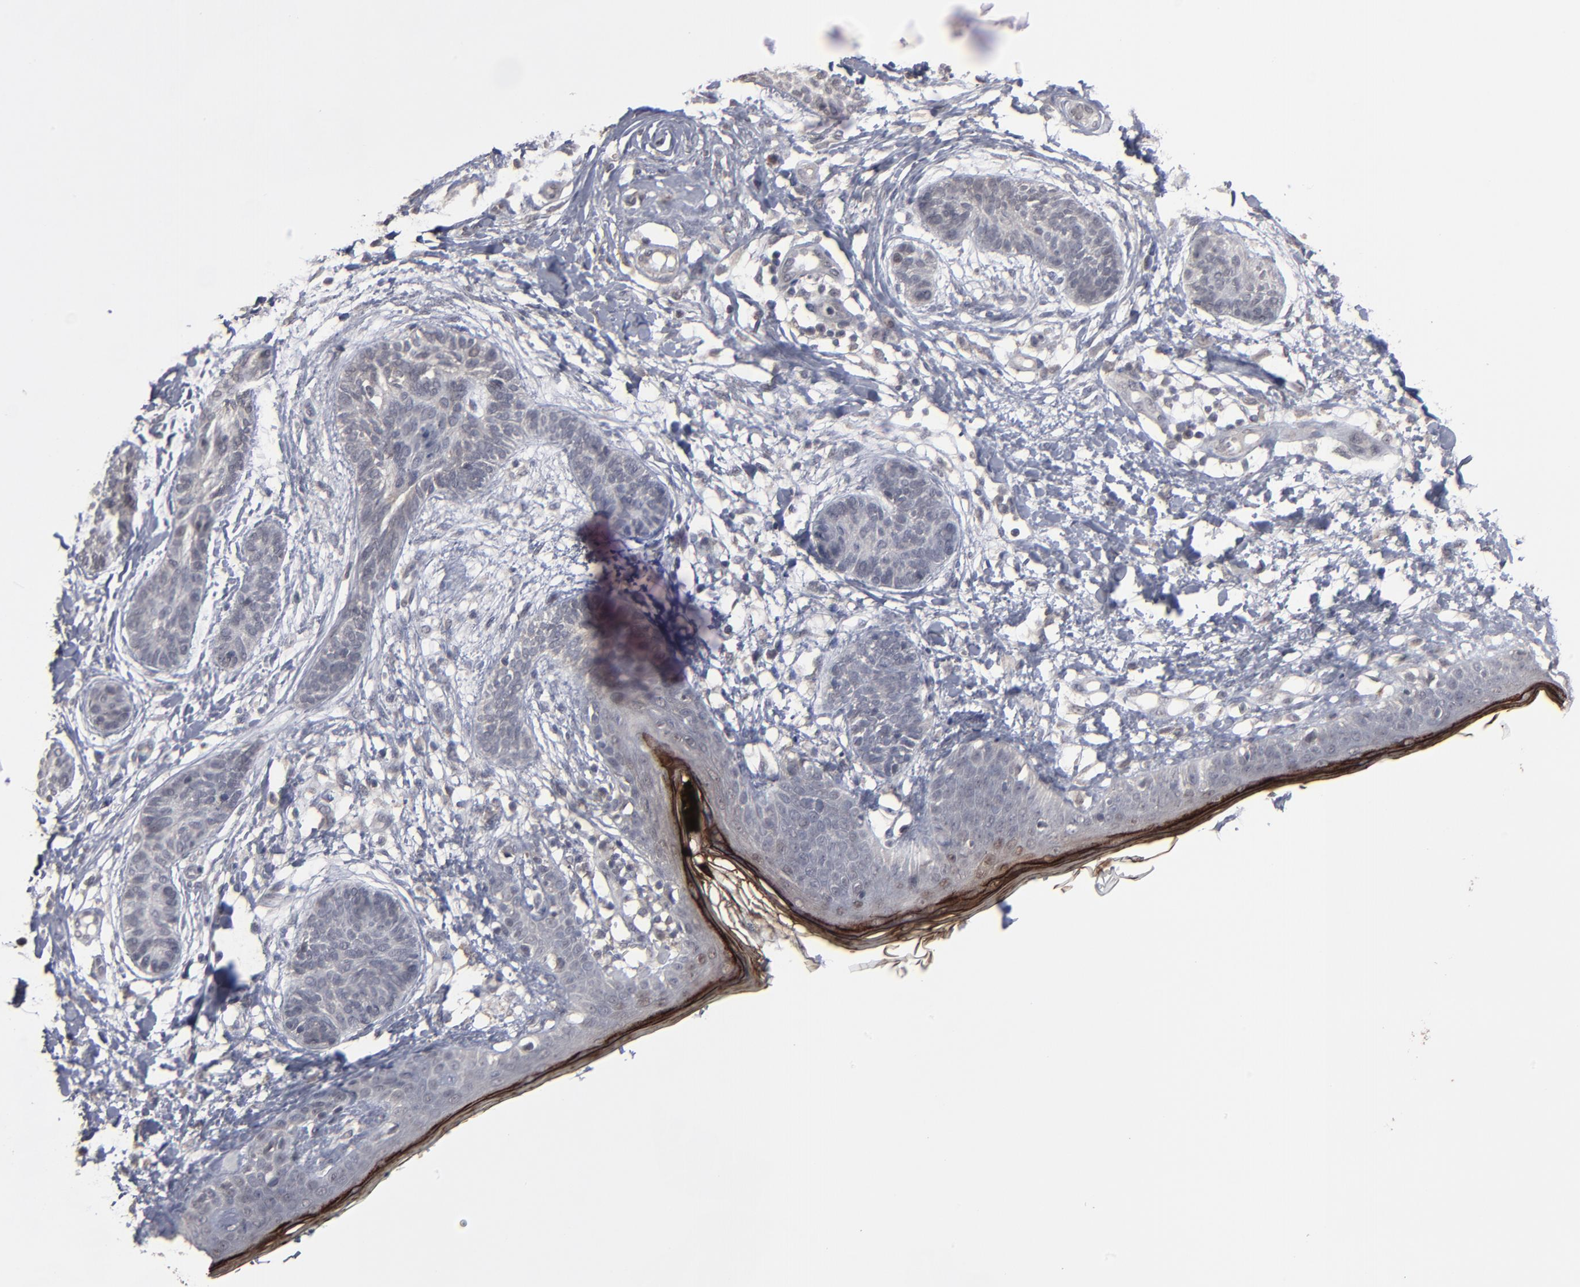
{"staining": {"intensity": "weak", "quantity": "25%-75%", "location": "cytoplasmic/membranous,nuclear"}, "tissue": "skin cancer", "cell_type": "Tumor cells", "image_type": "cancer", "snomed": [{"axis": "morphology", "description": "Normal tissue, NOS"}, {"axis": "morphology", "description": "Basal cell carcinoma"}, {"axis": "topography", "description": "Skin"}], "caption": "Tumor cells display low levels of weak cytoplasmic/membranous and nuclear staining in approximately 25%-75% of cells in human basal cell carcinoma (skin). Immunohistochemistry stains the protein of interest in brown and the nuclei are stained blue.", "gene": "SLC22A17", "patient": {"sex": "male", "age": 63}}